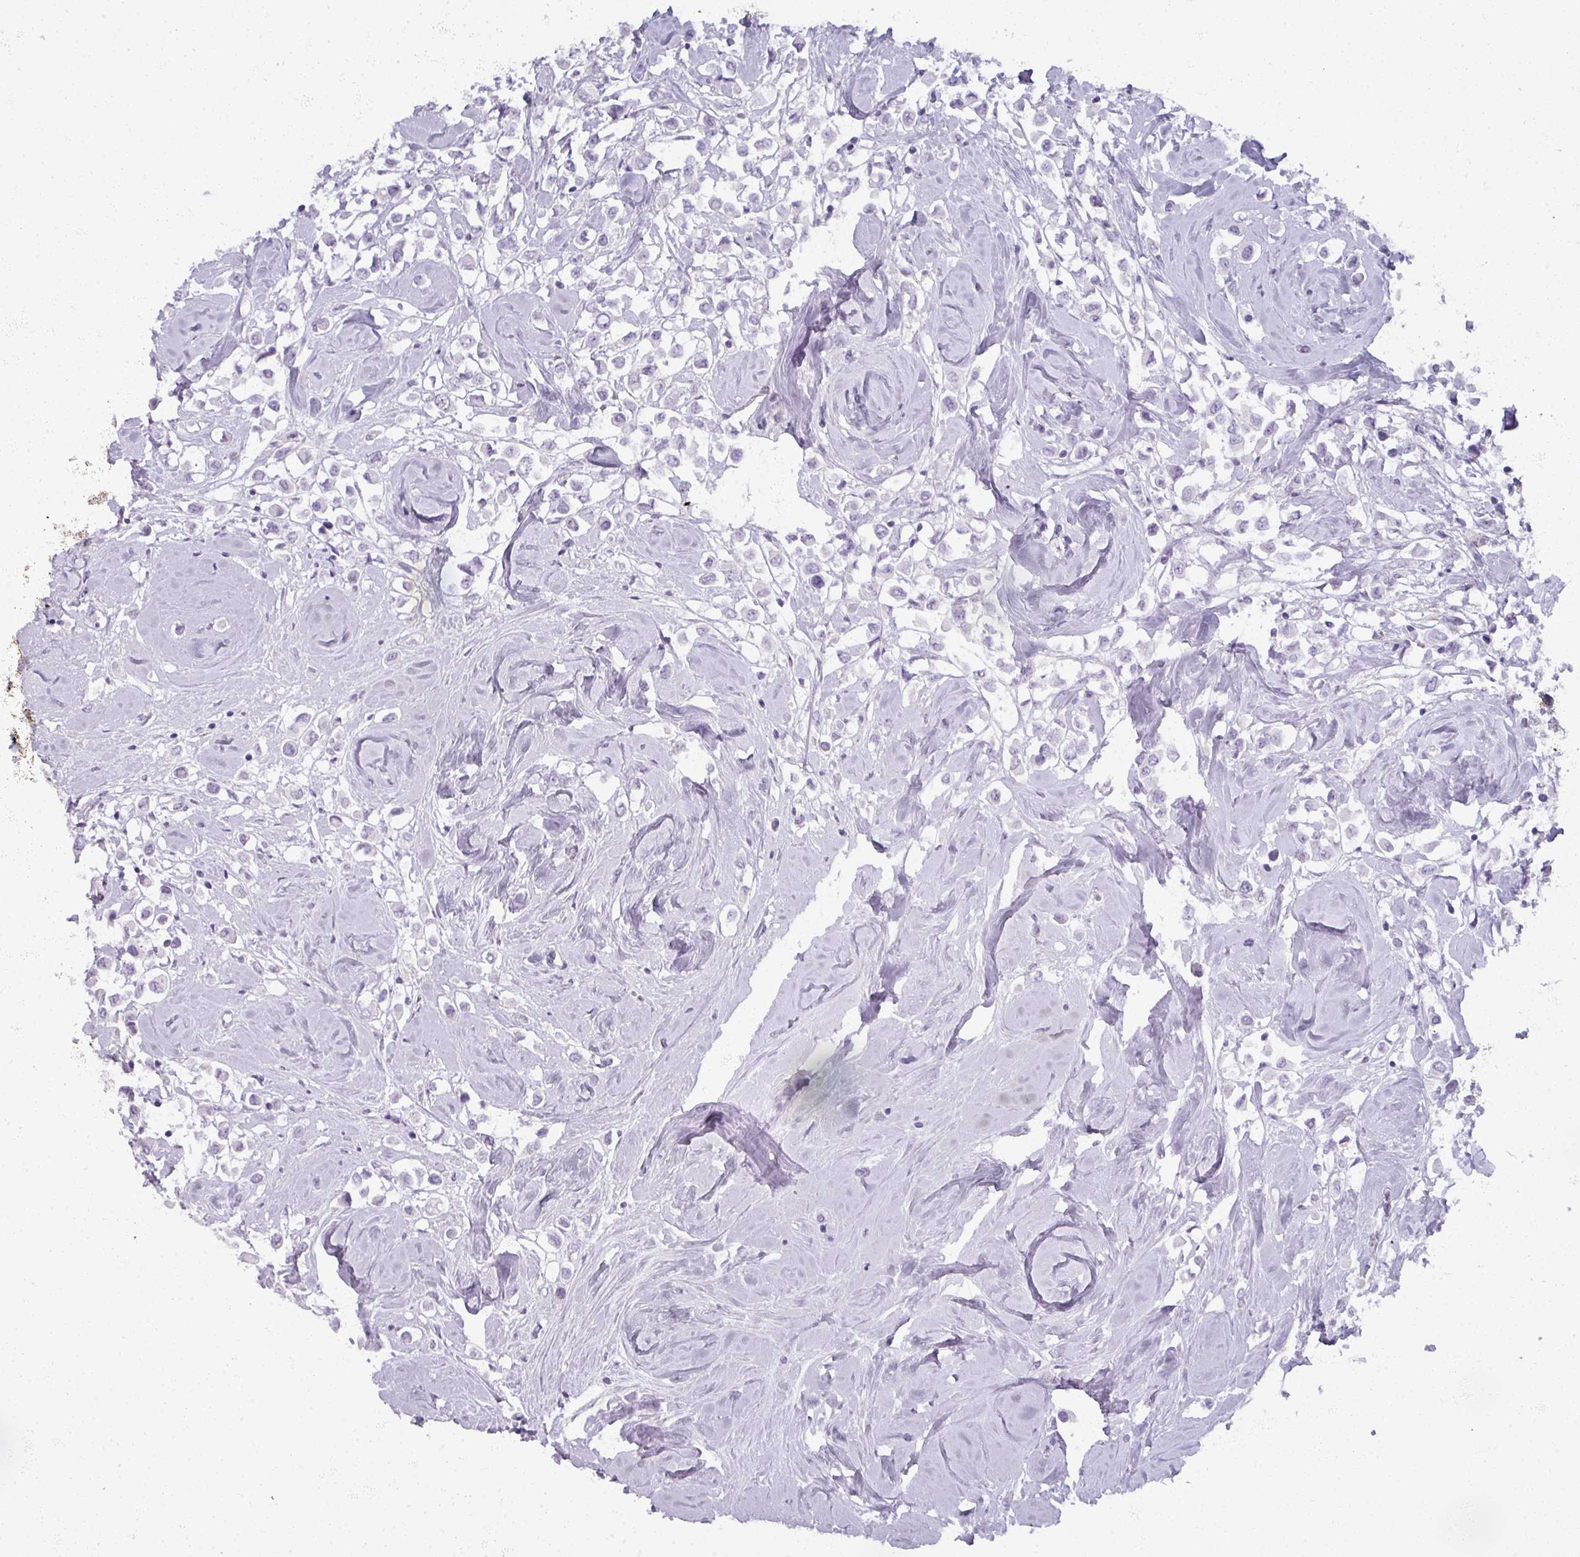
{"staining": {"intensity": "negative", "quantity": "none", "location": "none"}, "tissue": "breast cancer", "cell_type": "Tumor cells", "image_type": "cancer", "snomed": [{"axis": "morphology", "description": "Duct carcinoma"}, {"axis": "topography", "description": "Breast"}], "caption": "The photomicrograph displays no significant positivity in tumor cells of breast cancer (intraductal carcinoma). (DAB (3,3'-diaminobenzidine) immunohistochemistry (IHC) visualized using brightfield microscopy, high magnification).", "gene": "RFPL2", "patient": {"sex": "female", "age": 61}}